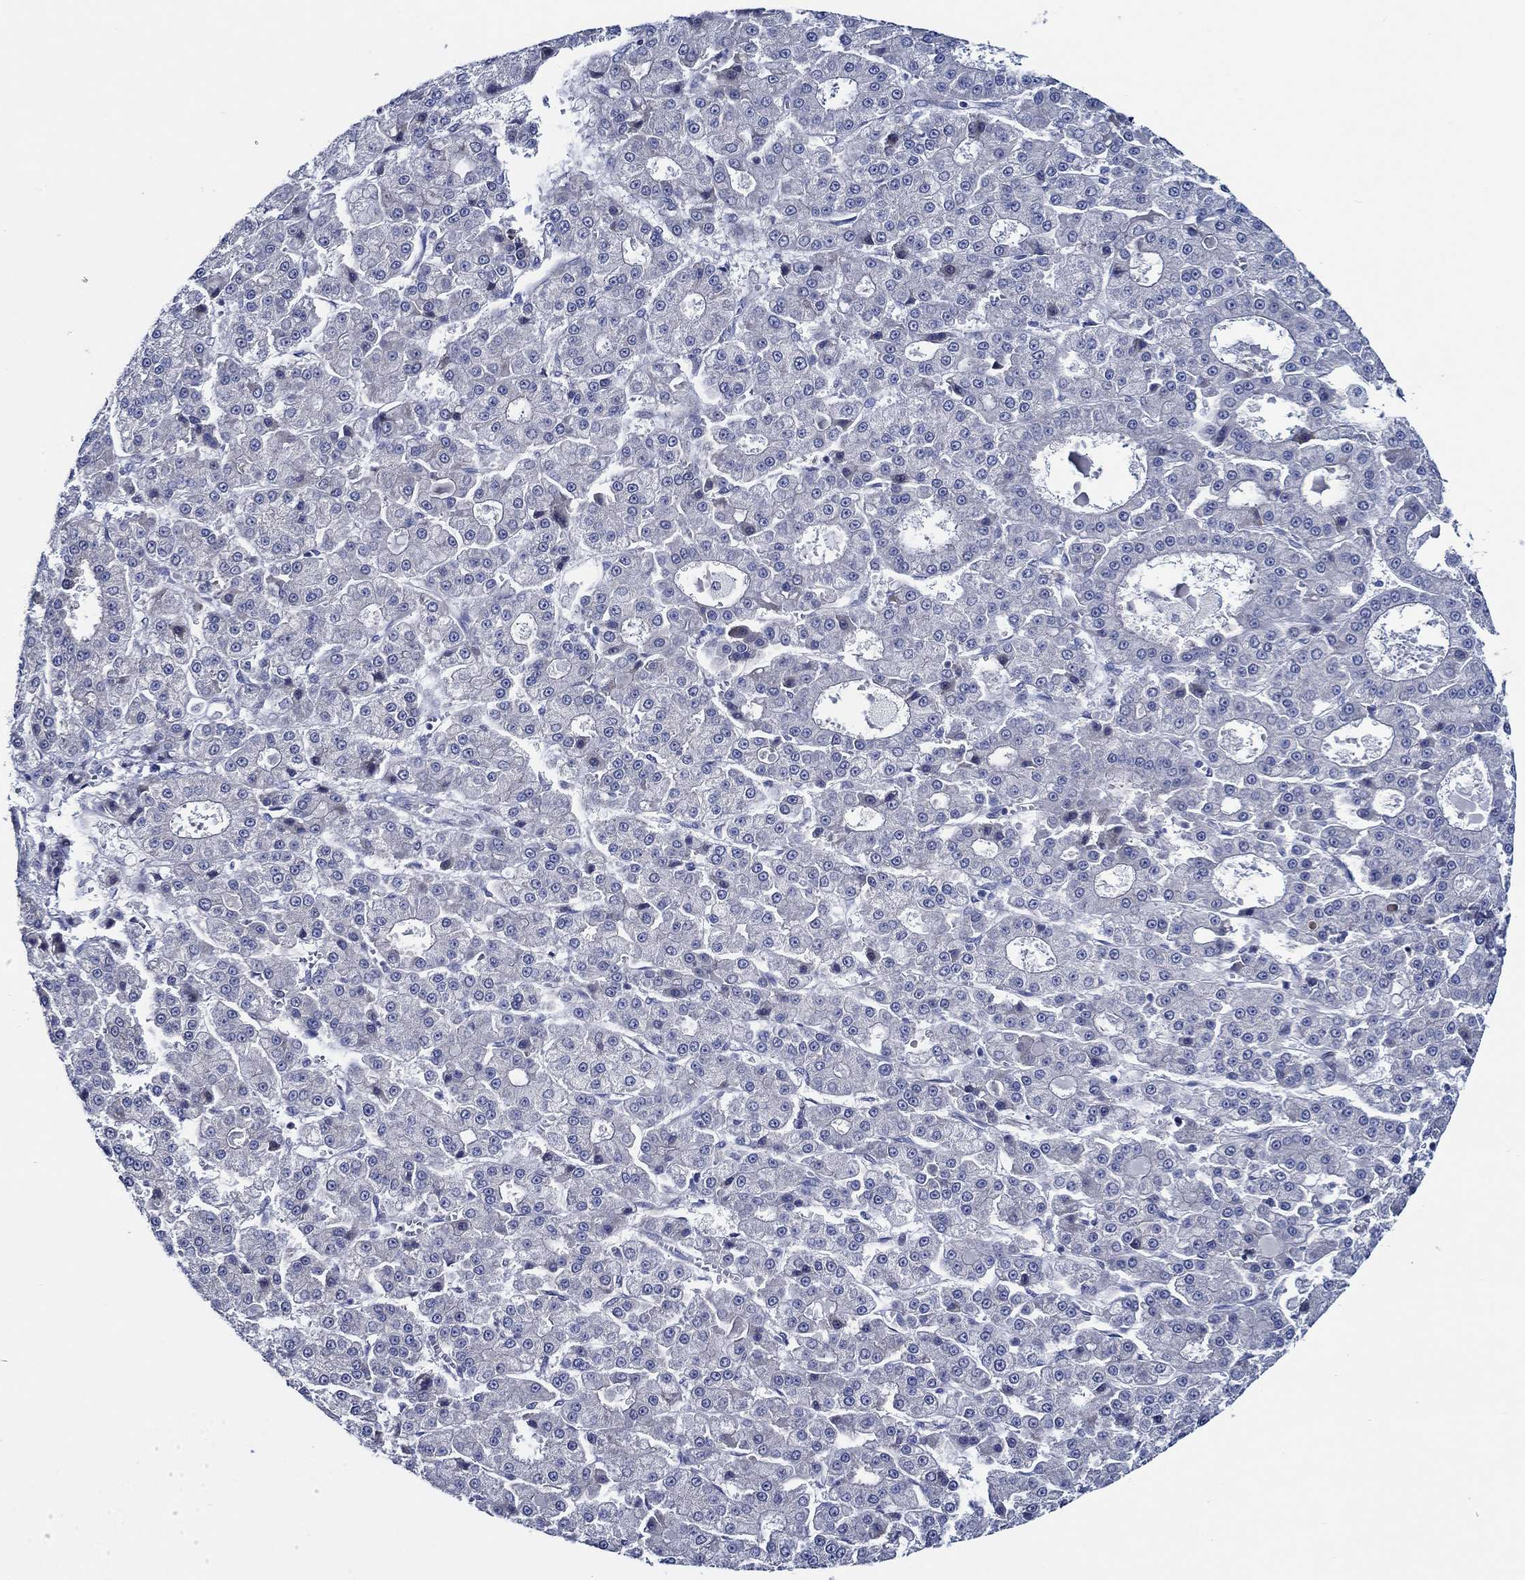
{"staining": {"intensity": "negative", "quantity": "none", "location": "none"}, "tissue": "liver cancer", "cell_type": "Tumor cells", "image_type": "cancer", "snomed": [{"axis": "morphology", "description": "Carcinoma, Hepatocellular, NOS"}, {"axis": "topography", "description": "Liver"}], "caption": "This is a histopathology image of immunohistochemistry staining of liver hepatocellular carcinoma, which shows no positivity in tumor cells. The staining is performed using DAB (3,3'-diaminobenzidine) brown chromogen with nuclei counter-stained in using hematoxylin.", "gene": "C8orf48", "patient": {"sex": "male", "age": 70}}